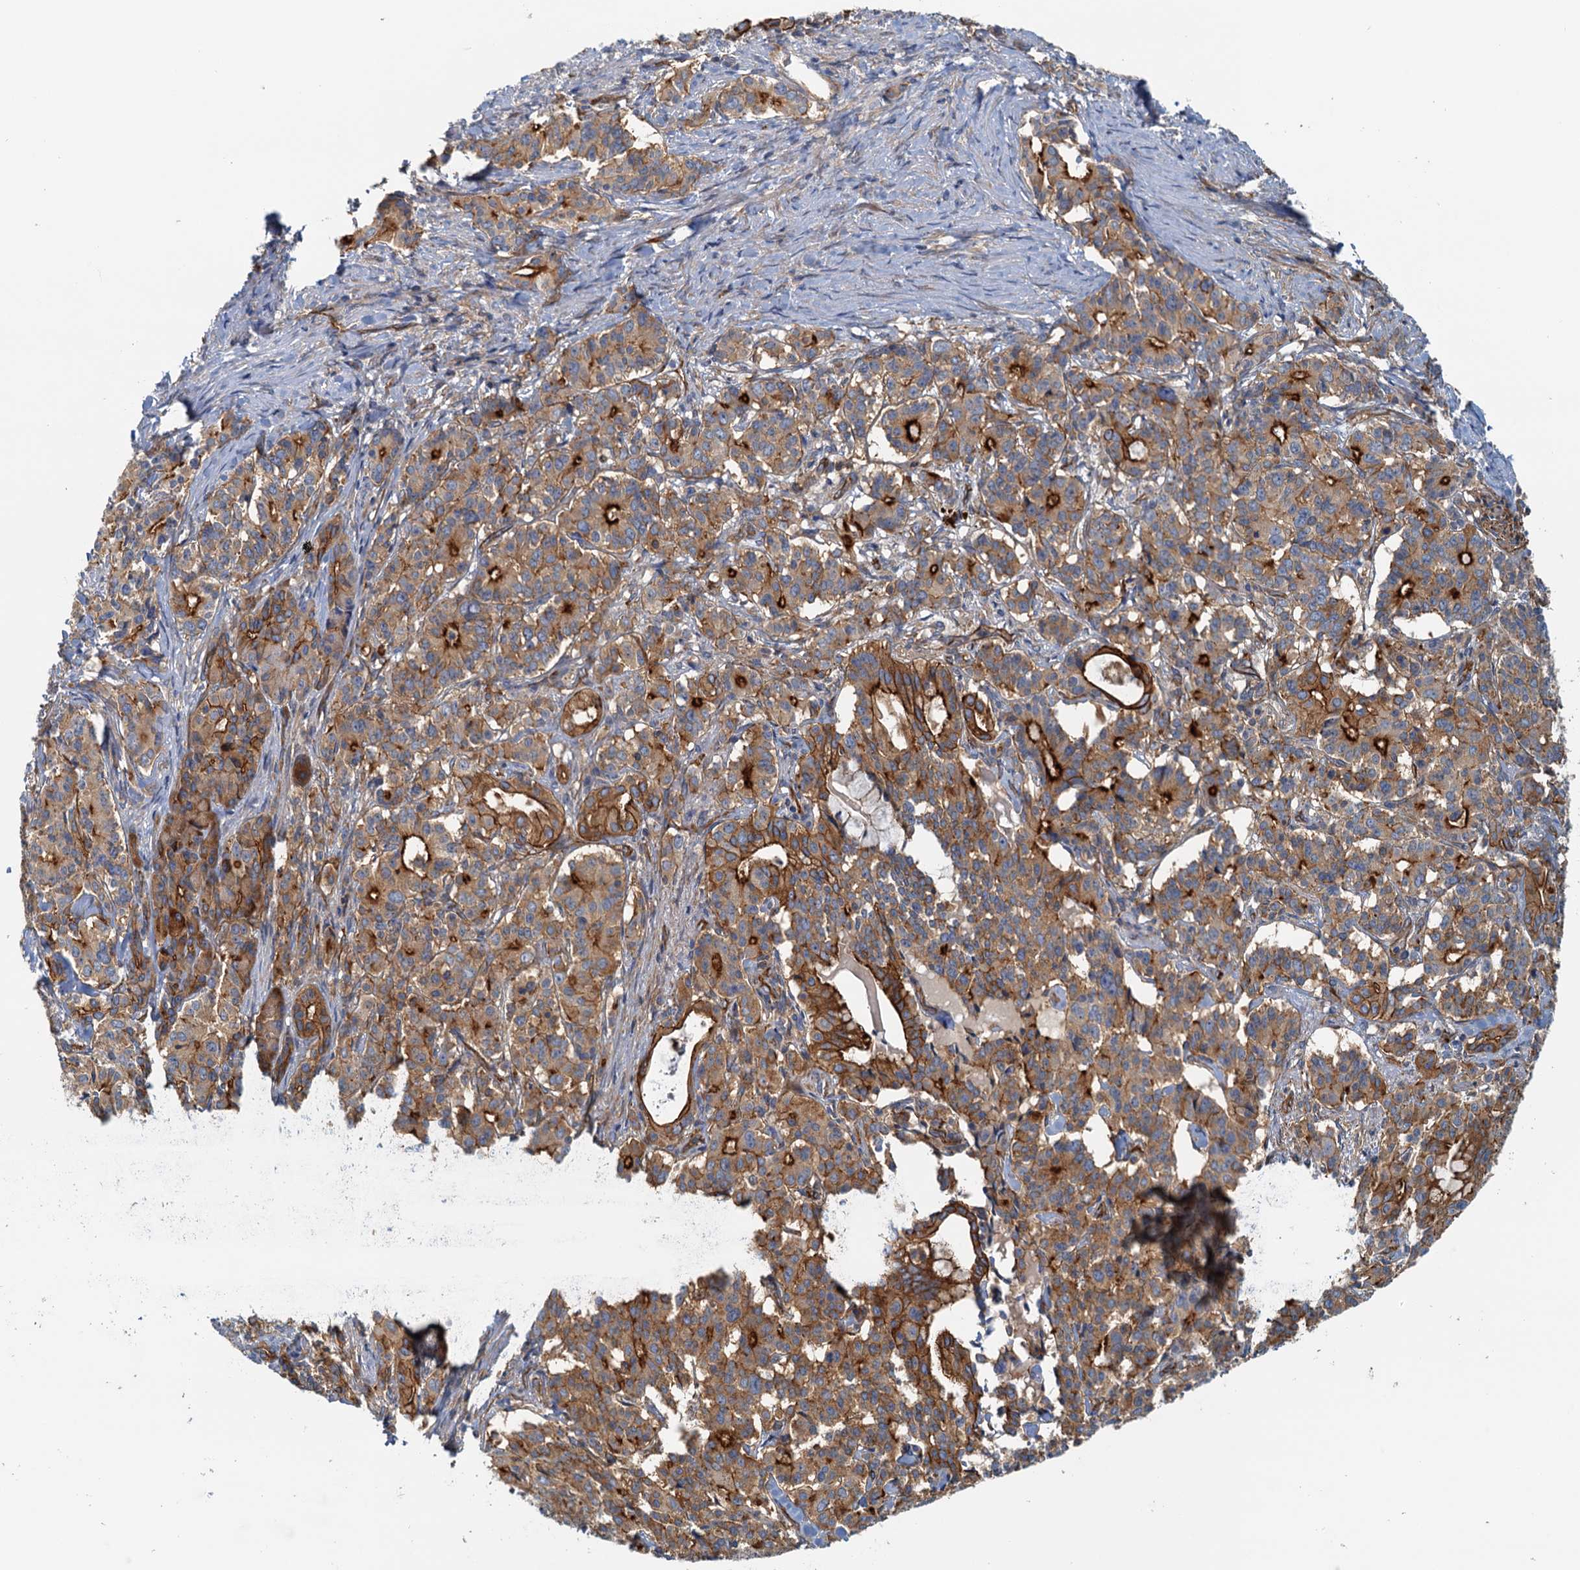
{"staining": {"intensity": "strong", "quantity": "25%-75%", "location": "cytoplasmic/membranous"}, "tissue": "pancreatic cancer", "cell_type": "Tumor cells", "image_type": "cancer", "snomed": [{"axis": "morphology", "description": "Adenocarcinoma, NOS"}, {"axis": "topography", "description": "Pancreas"}], "caption": "Immunohistochemistry image of human pancreatic cancer (adenocarcinoma) stained for a protein (brown), which demonstrates high levels of strong cytoplasmic/membranous staining in about 25%-75% of tumor cells.", "gene": "NIPAL3", "patient": {"sex": "female", "age": 74}}